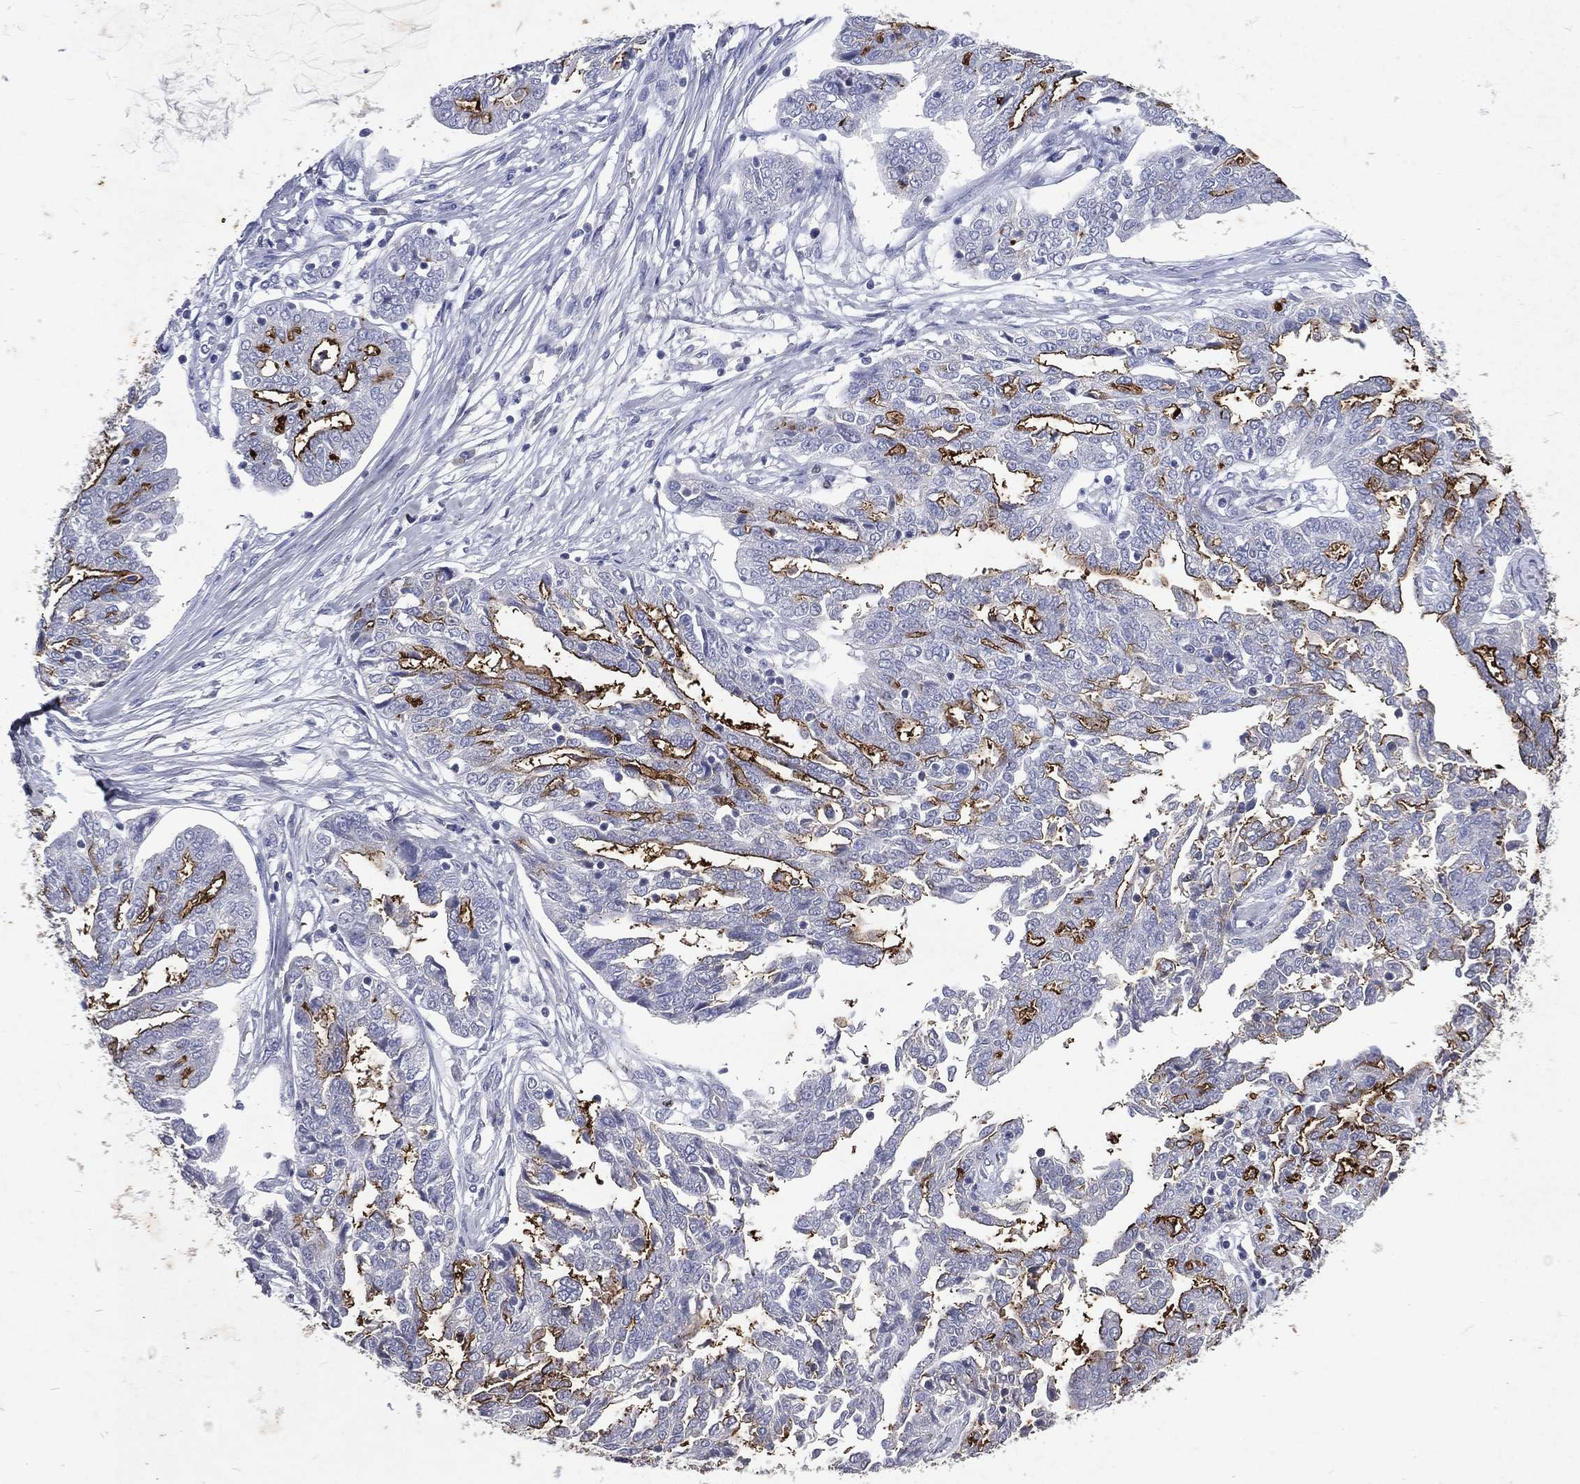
{"staining": {"intensity": "strong", "quantity": "25%-75%", "location": "cytoplasmic/membranous"}, "tissue": "ovarian cancer", "cell_type": "Tumor cells", "image_type": "cancer", "snomed": [{"axis": "morphology", "description": "Cystadenocarcinoma, serous, NOS"}, {"axis": "topography", "description": "Ovary"}], "caption": "There is high levels of strong cytoplasmic/membranous positivity in tumor cells of ovarian serous cystadenocarcinoma, as demonstrated by immunohistochemical staining (brown color).", "gene": "SLC34A2", "patient": {"sex": "female", "age": 67}}